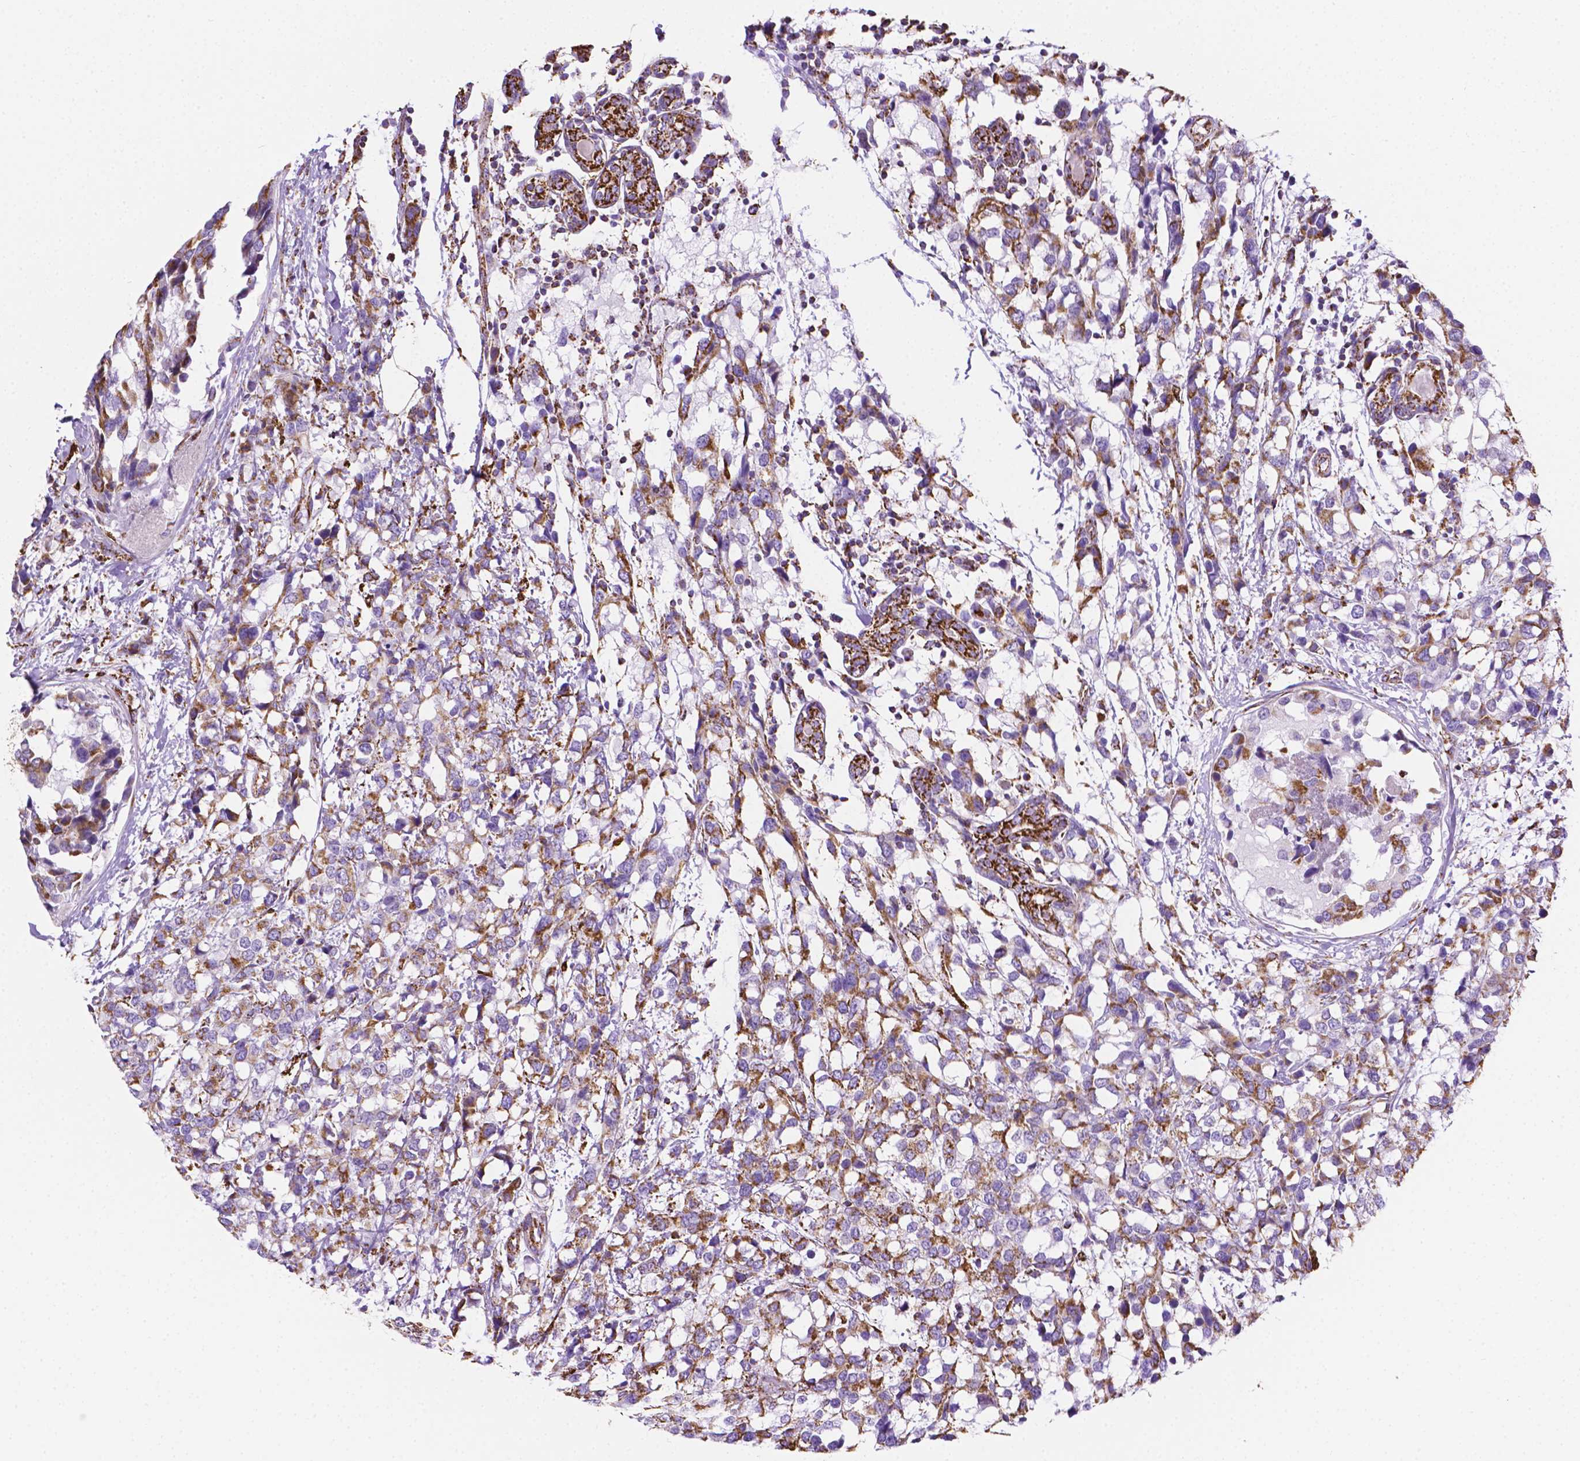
{"staining": {"intensity": "strong", "quantity": "<25%", "location": "cytoplasmic/membranous"}, "tissue": "breast cancer", "cell_type": "Tumor cells", "image_type": "cancer", "snomed": [{"axis": "morphology", "description": "Lobular carcinoma"}, {"axis": "topography", "description": "Breast"}], "caption": "High-magnification brightfield microscopy of breast cancer stained with DAB (brown) and counterstained with hematoxylin (blue). tumor cells exhibit strong cytoplasmic/membranous staining is present in approximately<25% of cells.", "gene": "RMDN3", "patient": {"sex": "female", "age": 59}}